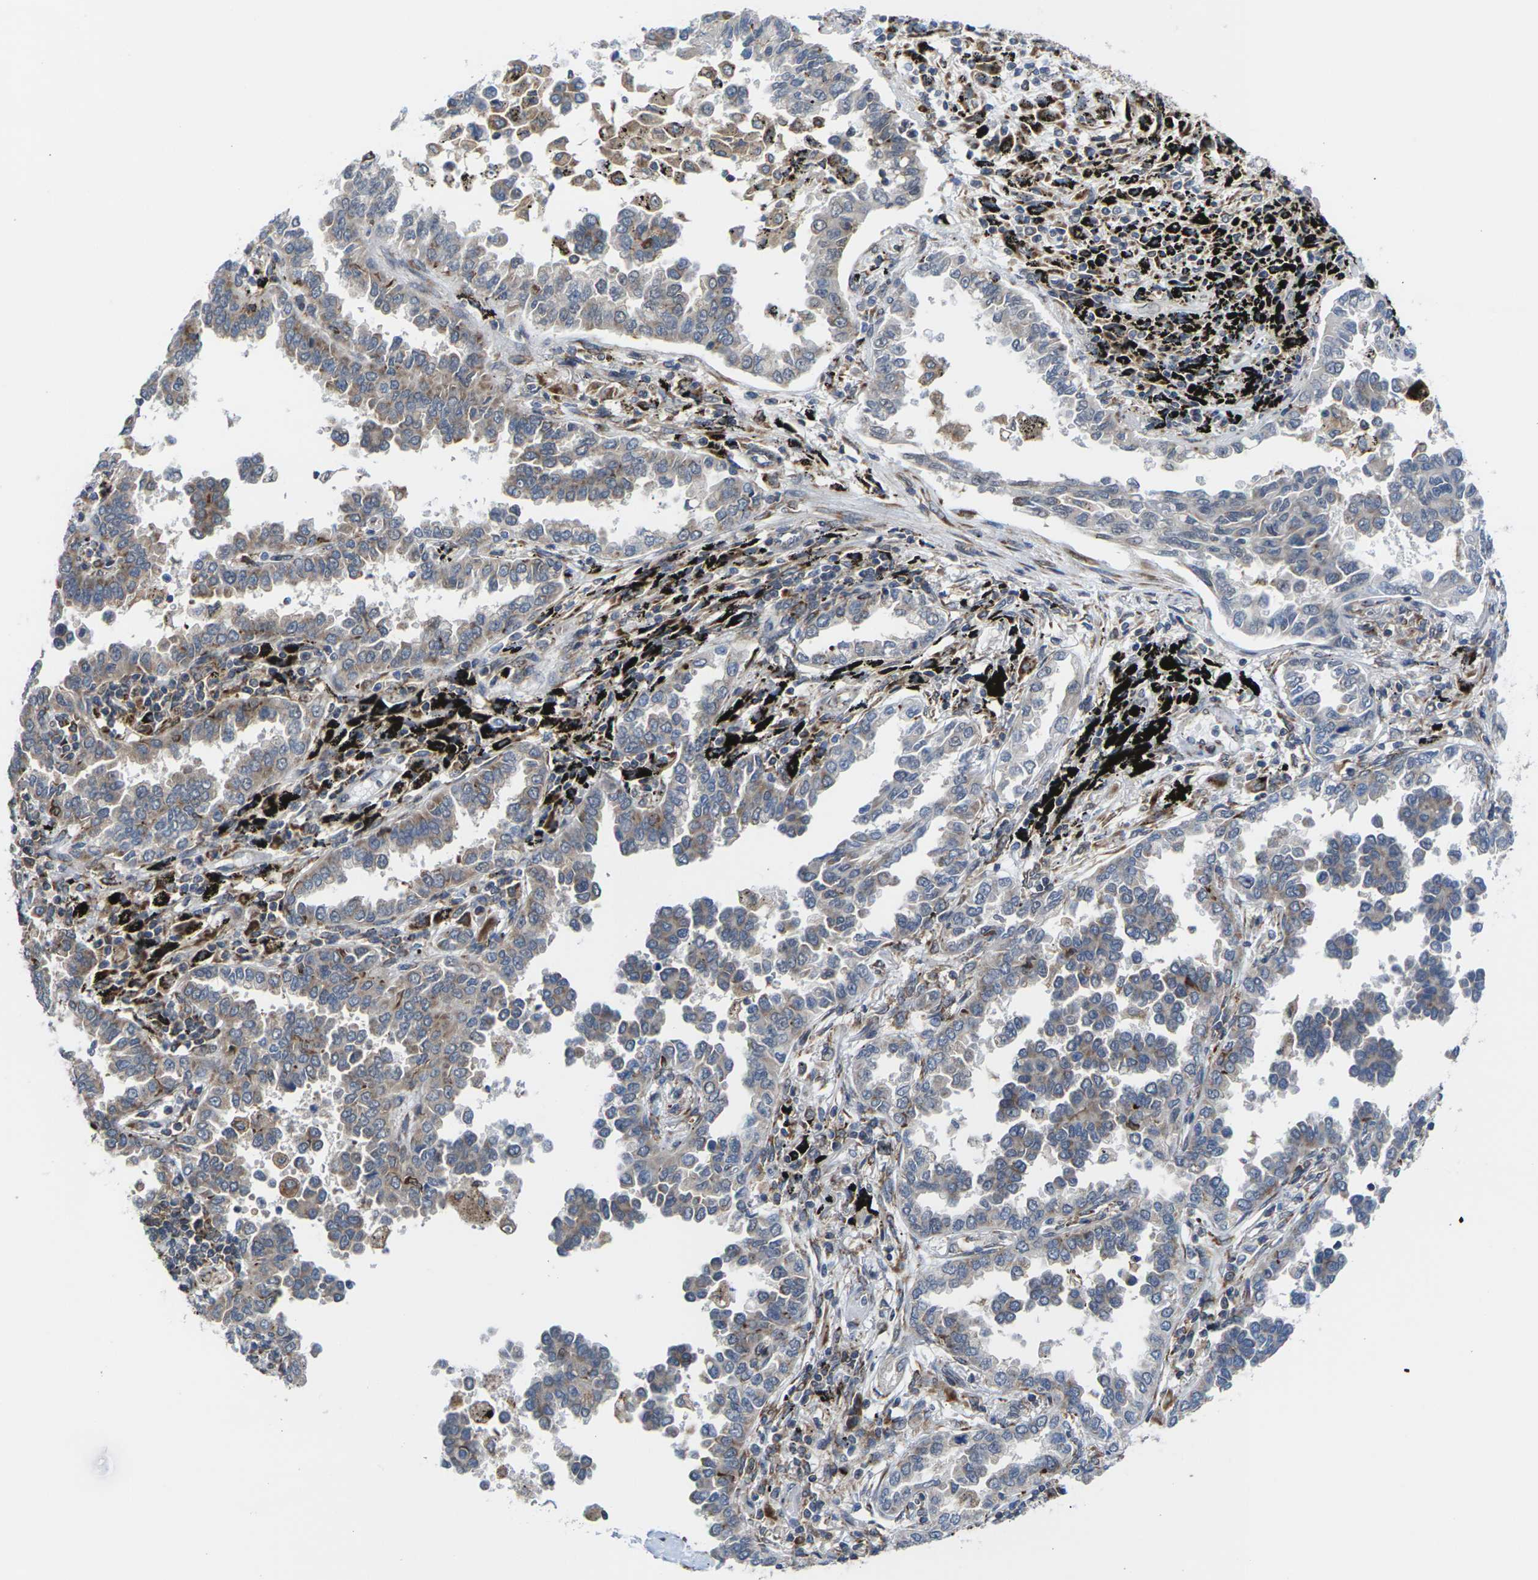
{"staining": {"intensity": "weak", "quantity": "<25%", "location": "cytoplasmic/membranous"}, "tissue": "lung cancer", "cell_type": "Tumor cells", "image_type": "cancer", "snomed": [{"axis": "morphology", "description": "Normal tissue, NOS"}, {"axis": "morphology", "description": "Adenocarcinoma, NOS"}, {"axis": "topography", "description": "Lung"}], "caption": "This is an IHC histopathology image of human lung cancer. There is no positivity in tumor cells.", "gene": "PDZK1IP1", "patient": {"sex": "male", "age": 59}}